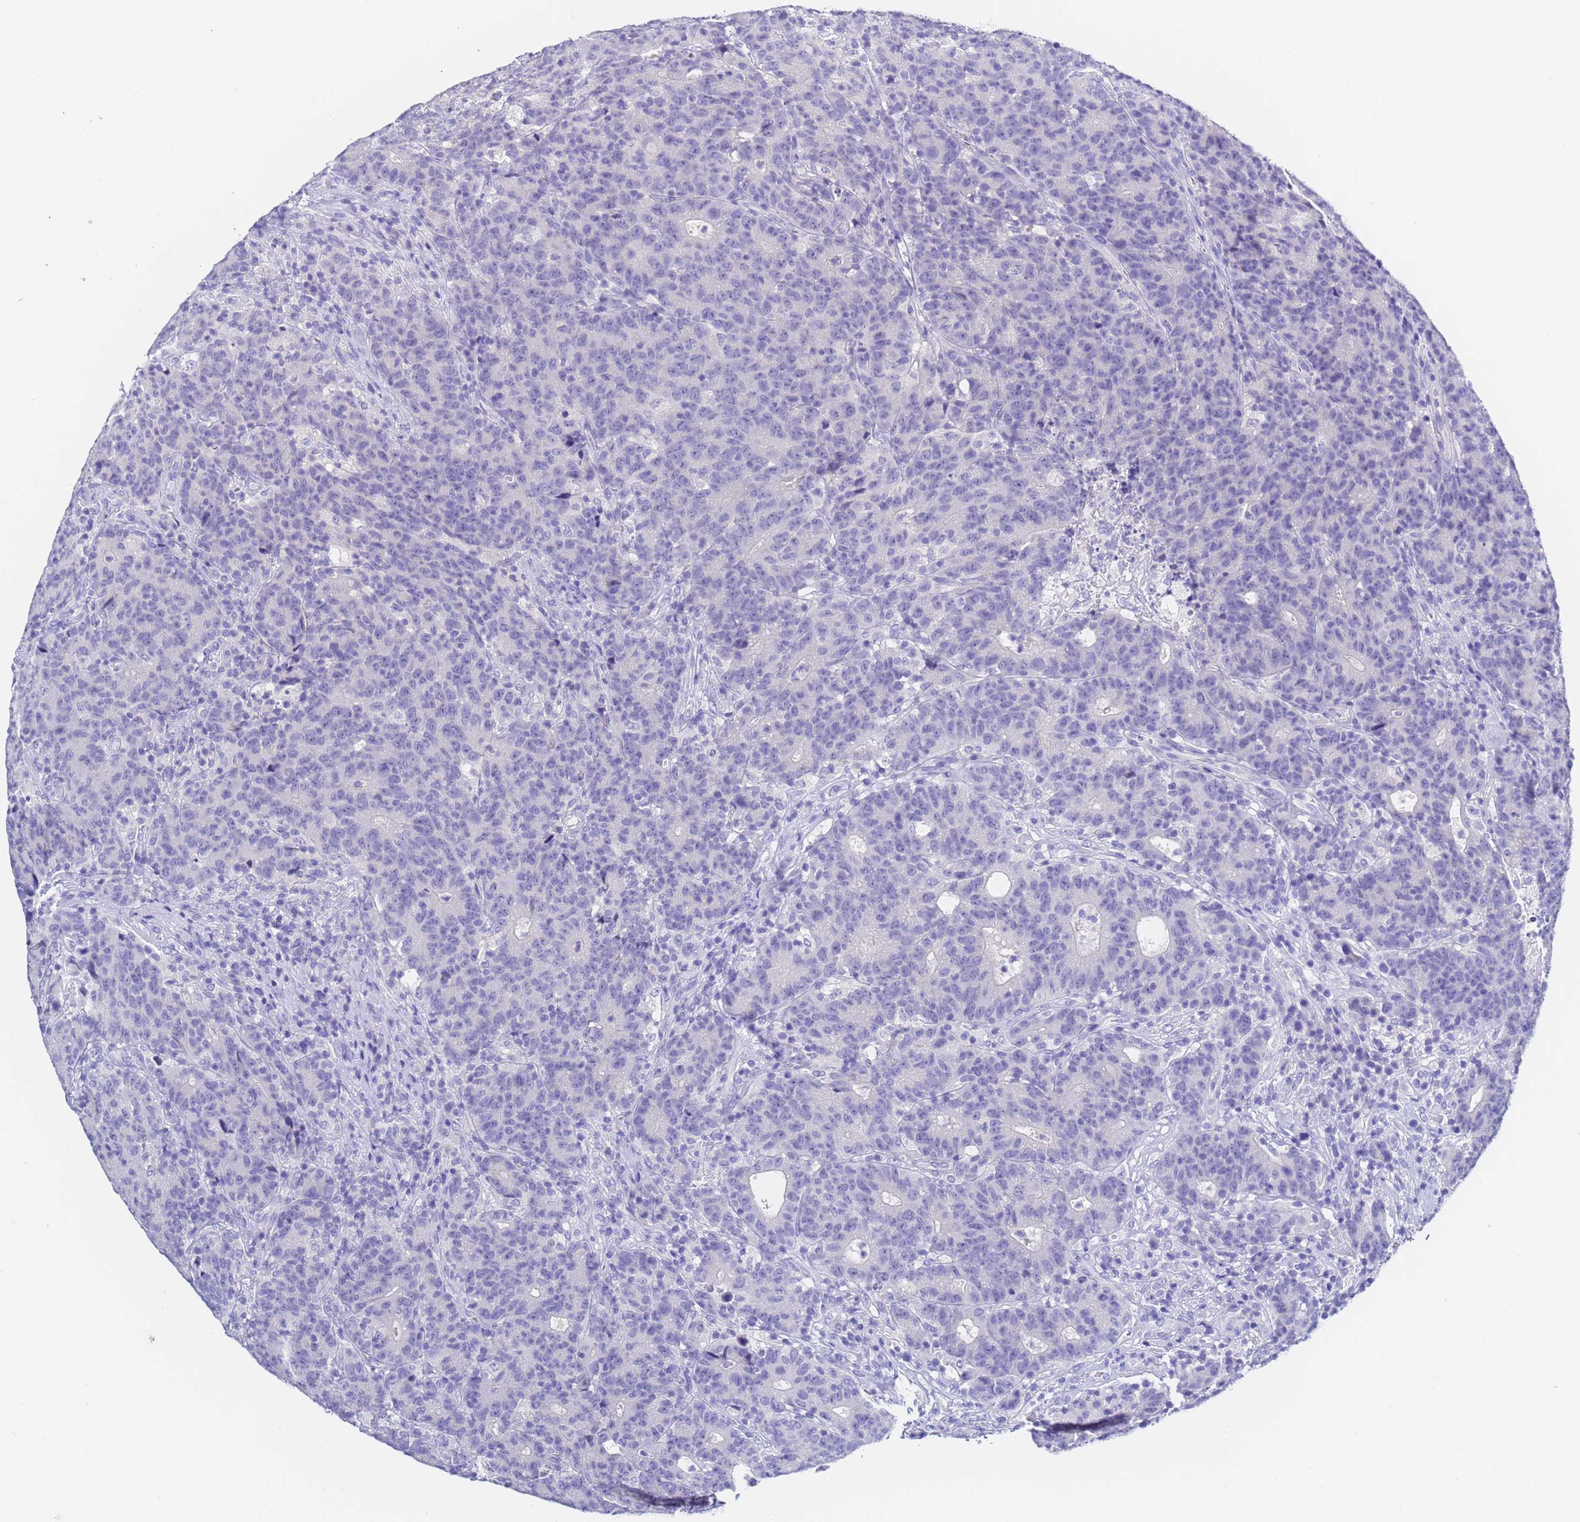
{"staining": {"intensity": "negative", "quantity": "none", "location": "none"}, "tissue": "colorectal cancer", "cell_type": "Tumor cells", "image_type": "cancer", "snomed": [{"axis": "morphology", "description": "Adenocarcinoma, NOS"}, {"axis": "topography", "description": "Colon"}], "caption": "Colorectal adenocarcinoma was stained to show a protein in brown. There is no significant staining in tumor cells. (Brightfield microscopy of DAB immunohistochemistry (IHC) at high magnification).", "gene": "GABRA1", "patient": {"sex": "female", "age": 75}}